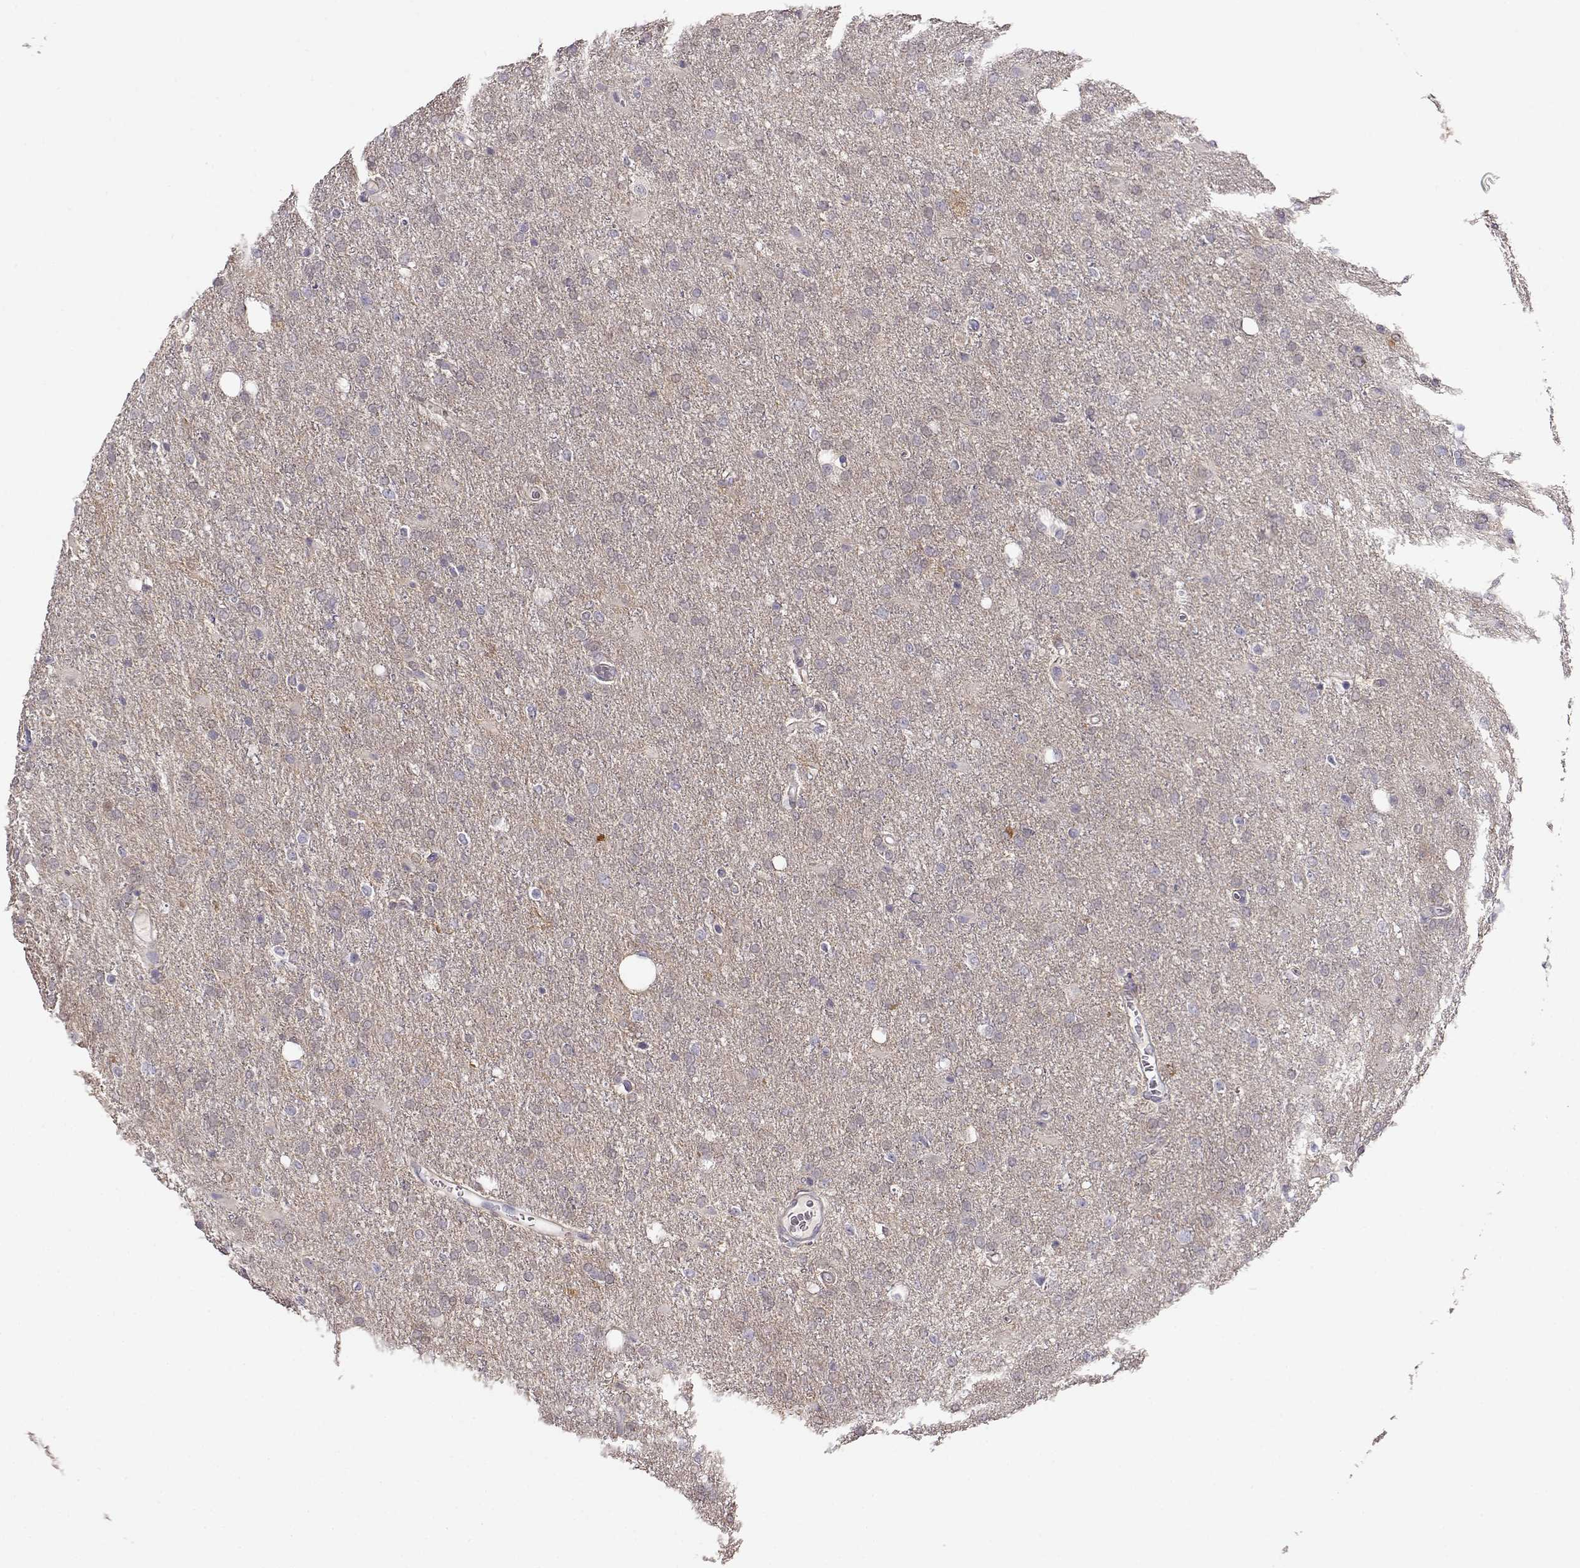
{"staining": {"intensity": "negative", "quantity": "none", "location": "none"}, "tissue": "glioma", "cell_type": "Tumor cells", "image_type": "cancer", "snomed": [{"axis": "morphology", "description": "Glioma, malignant, High grade"}, {"axis": "topography", "description": "Cerebral cortex"}], "caption": "High power microscopy image of an immunohistochemistry histopathology image of glioma, revealing no significant positivity in tumor cells.", "gene": "NDRG4", "patient": {"sex": "male", "age": 70}}